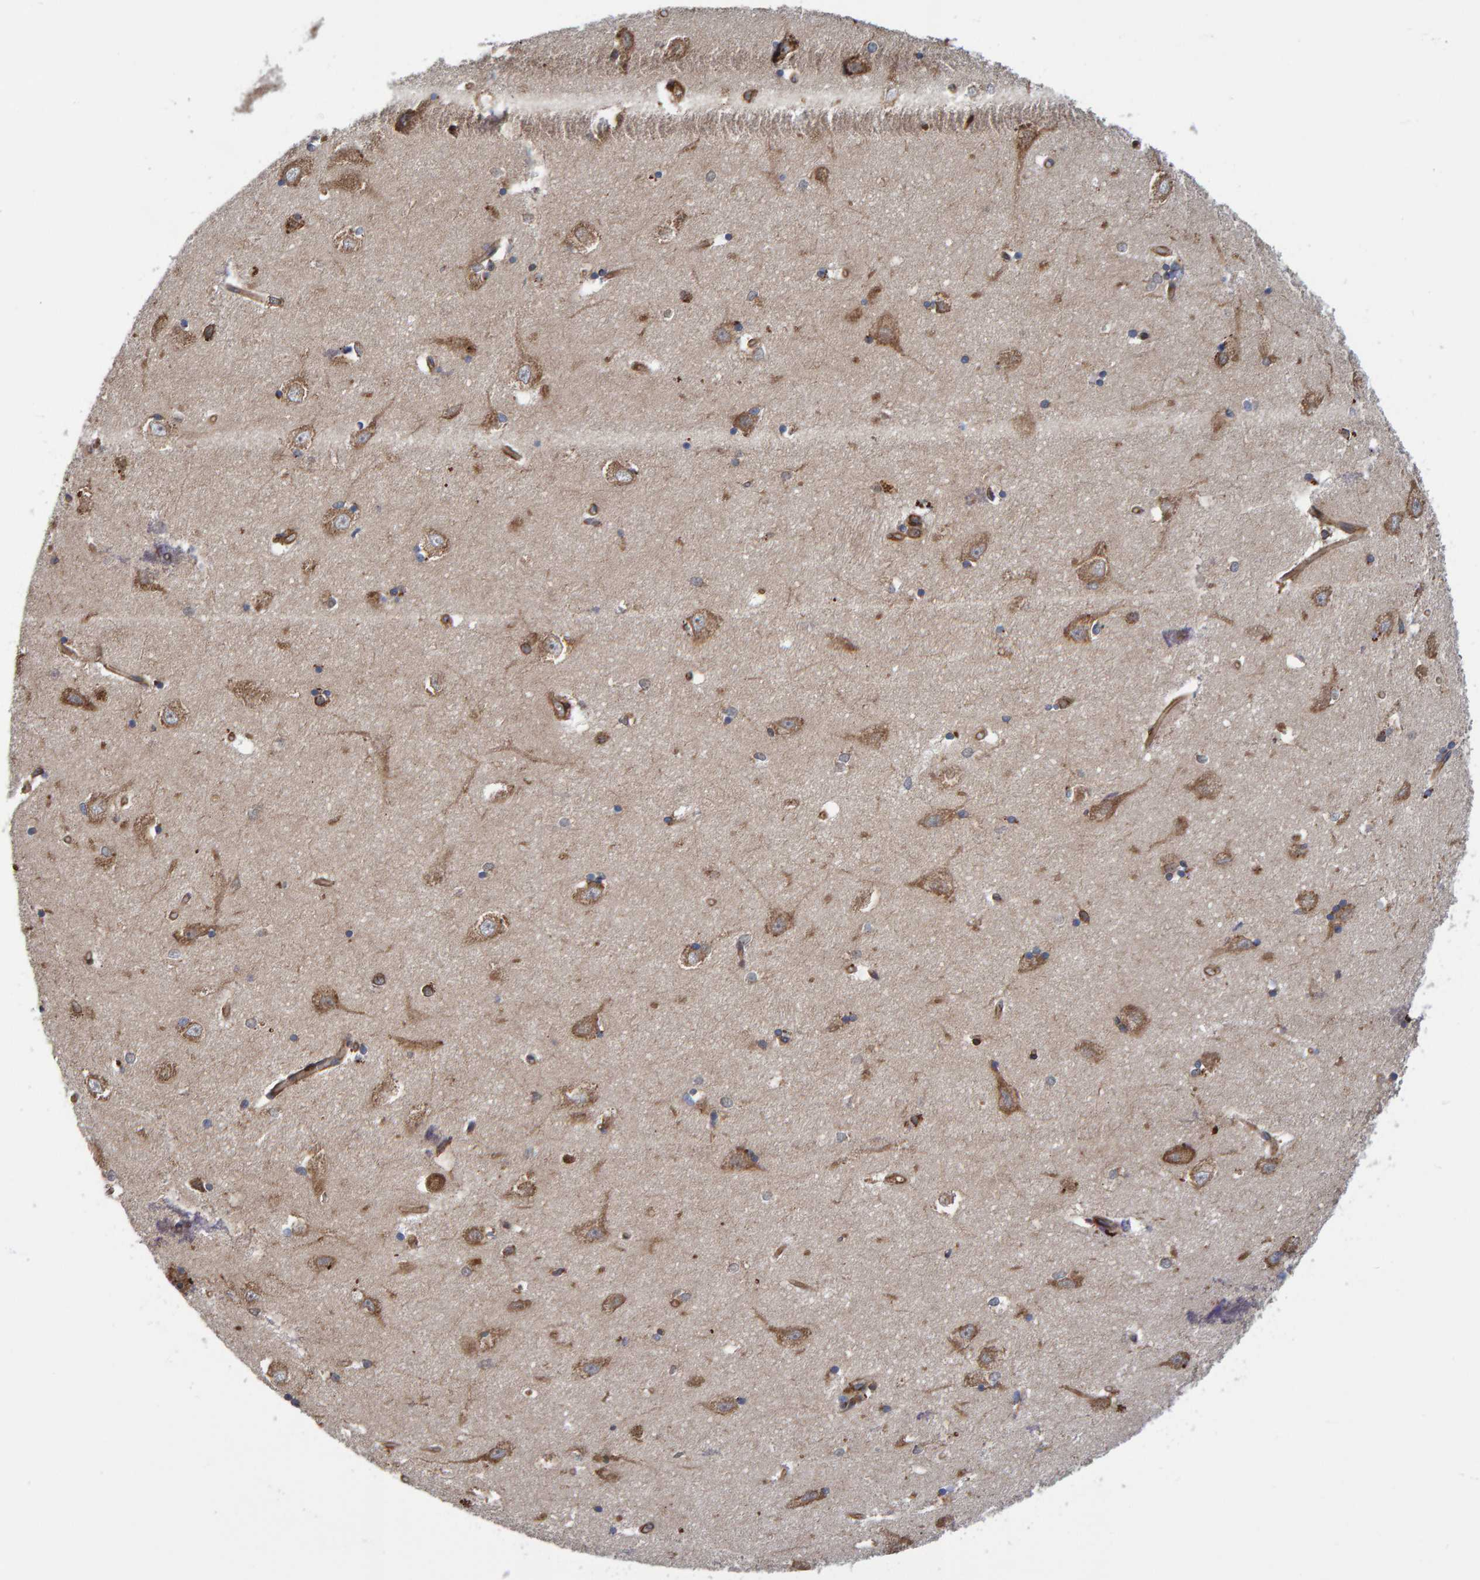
{"staining": {"intensity": "moderate", "quantity": "<25%", "location": "cytoplasmic/membranous"}, "tissue": "hippocampus", "cell_type": "Glial cells", "image_type": "normal", "snomed": [{"axis": "morphology", "description": "Normal tissue, NOS"}, {"axis": "topography", "description": "Hippocampus"}], "caption": "Protein expression analysis of unremarkable human hippocampus reveals moderate cytoplasmic/membranous staining in approximately <25% of glial cells. The staining was performed using DAB (3,3'-diaminobenzidine) to visualize the protein expression in brown, while the nuclei were stained in blue with hematoxylin (Magnification: 20x).", "gene": "KIAA0753", "patient": {"sex": "male", "age": 45}}